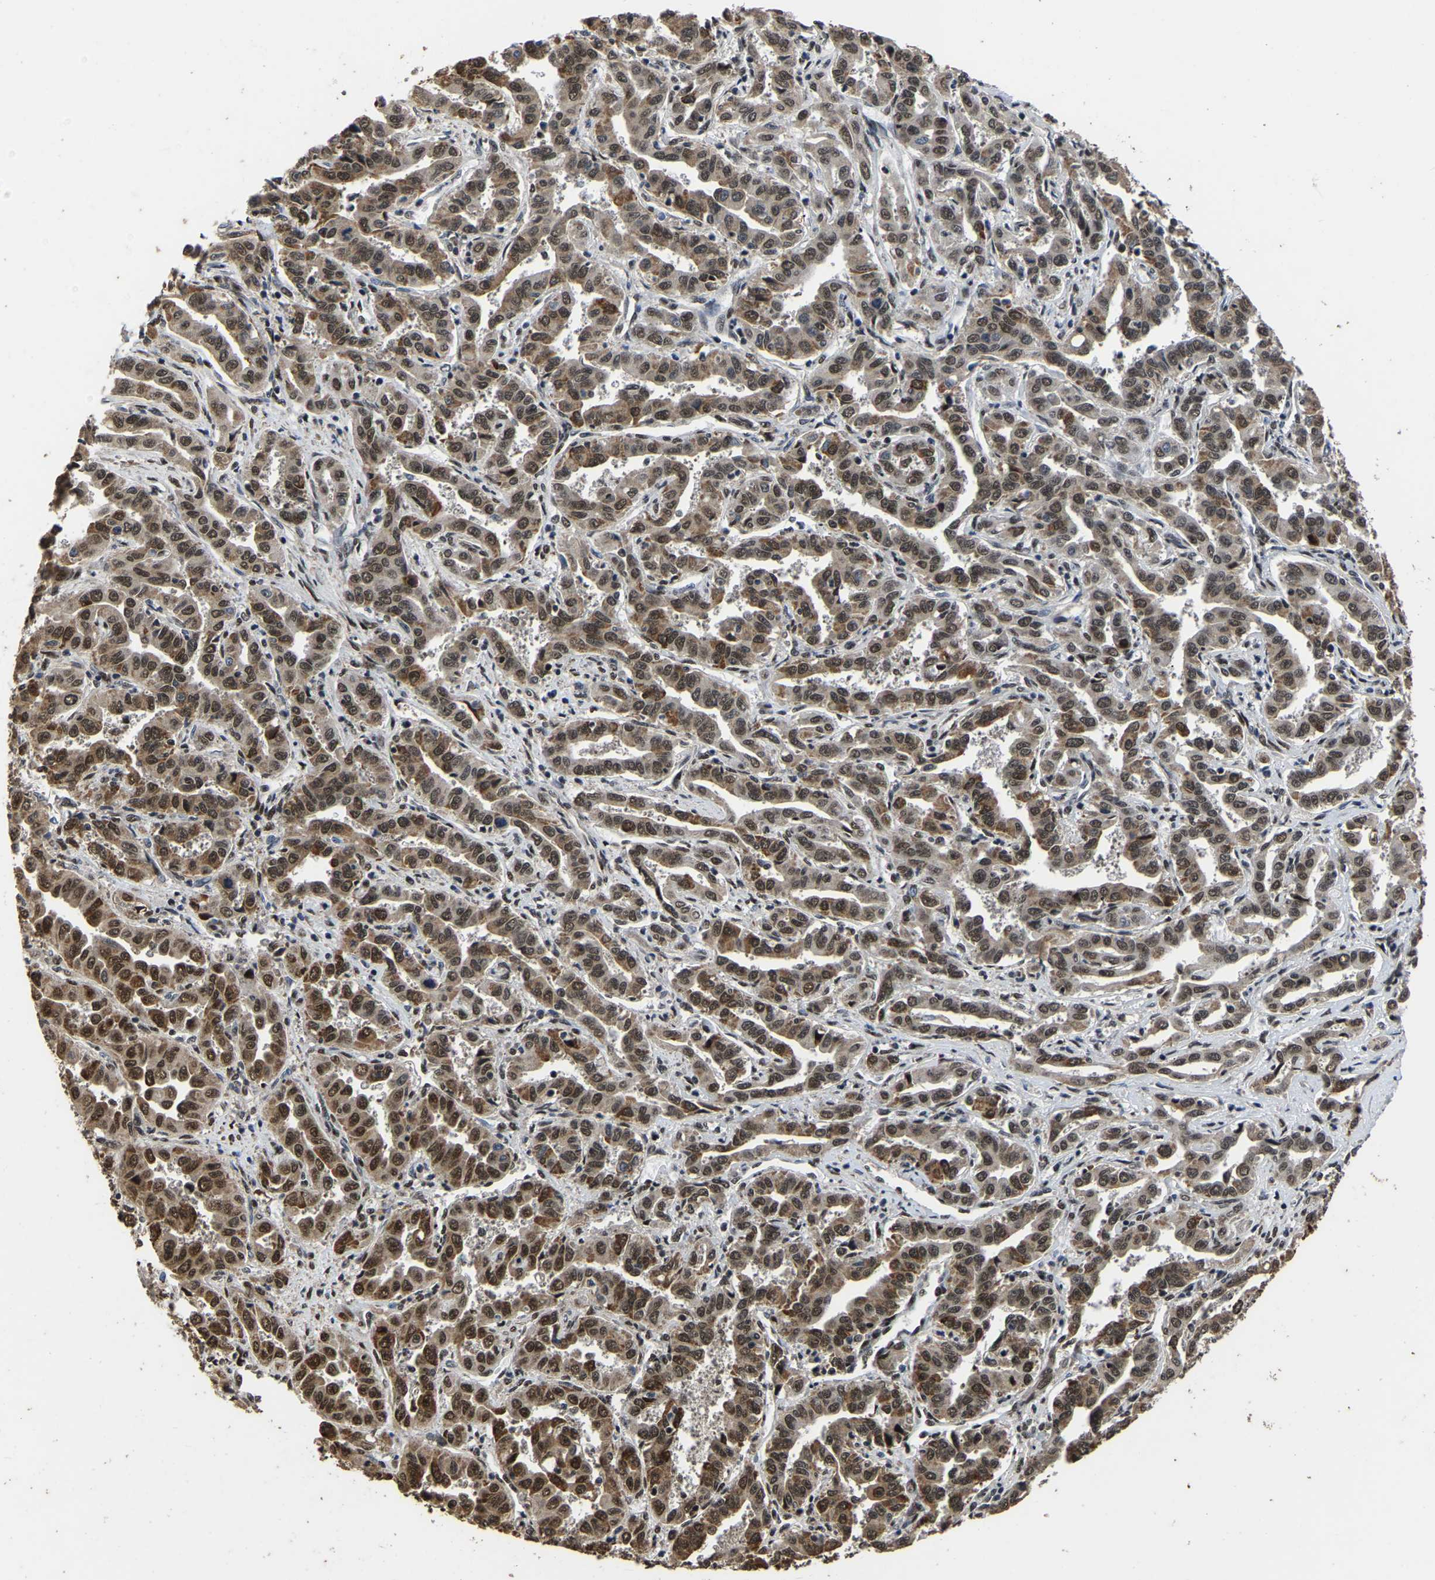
{"staining": {"intensity": "moderate", "quantity": ">75%", "location": "cytoplasmic/membranous,nuclear"}, "tissue": "liver cancer", "cell_type": "Tumor cells", "image_type": "cancer", "snomed": [{"axis": "morphology", "description": "Cholangiocarcinoma"}, {"axis": "topography", "description": "Liver"}], "caption": "The photomicrograph displays immunohistochemical staining of liver cancer (cholangiocarcinoma). There is moderate cytoplasmic/membranous and nuclear staining is seen in about >75% of tumor cells.", "gene": "CIAO1", "patient": {"sex": "male", "age": 59}}